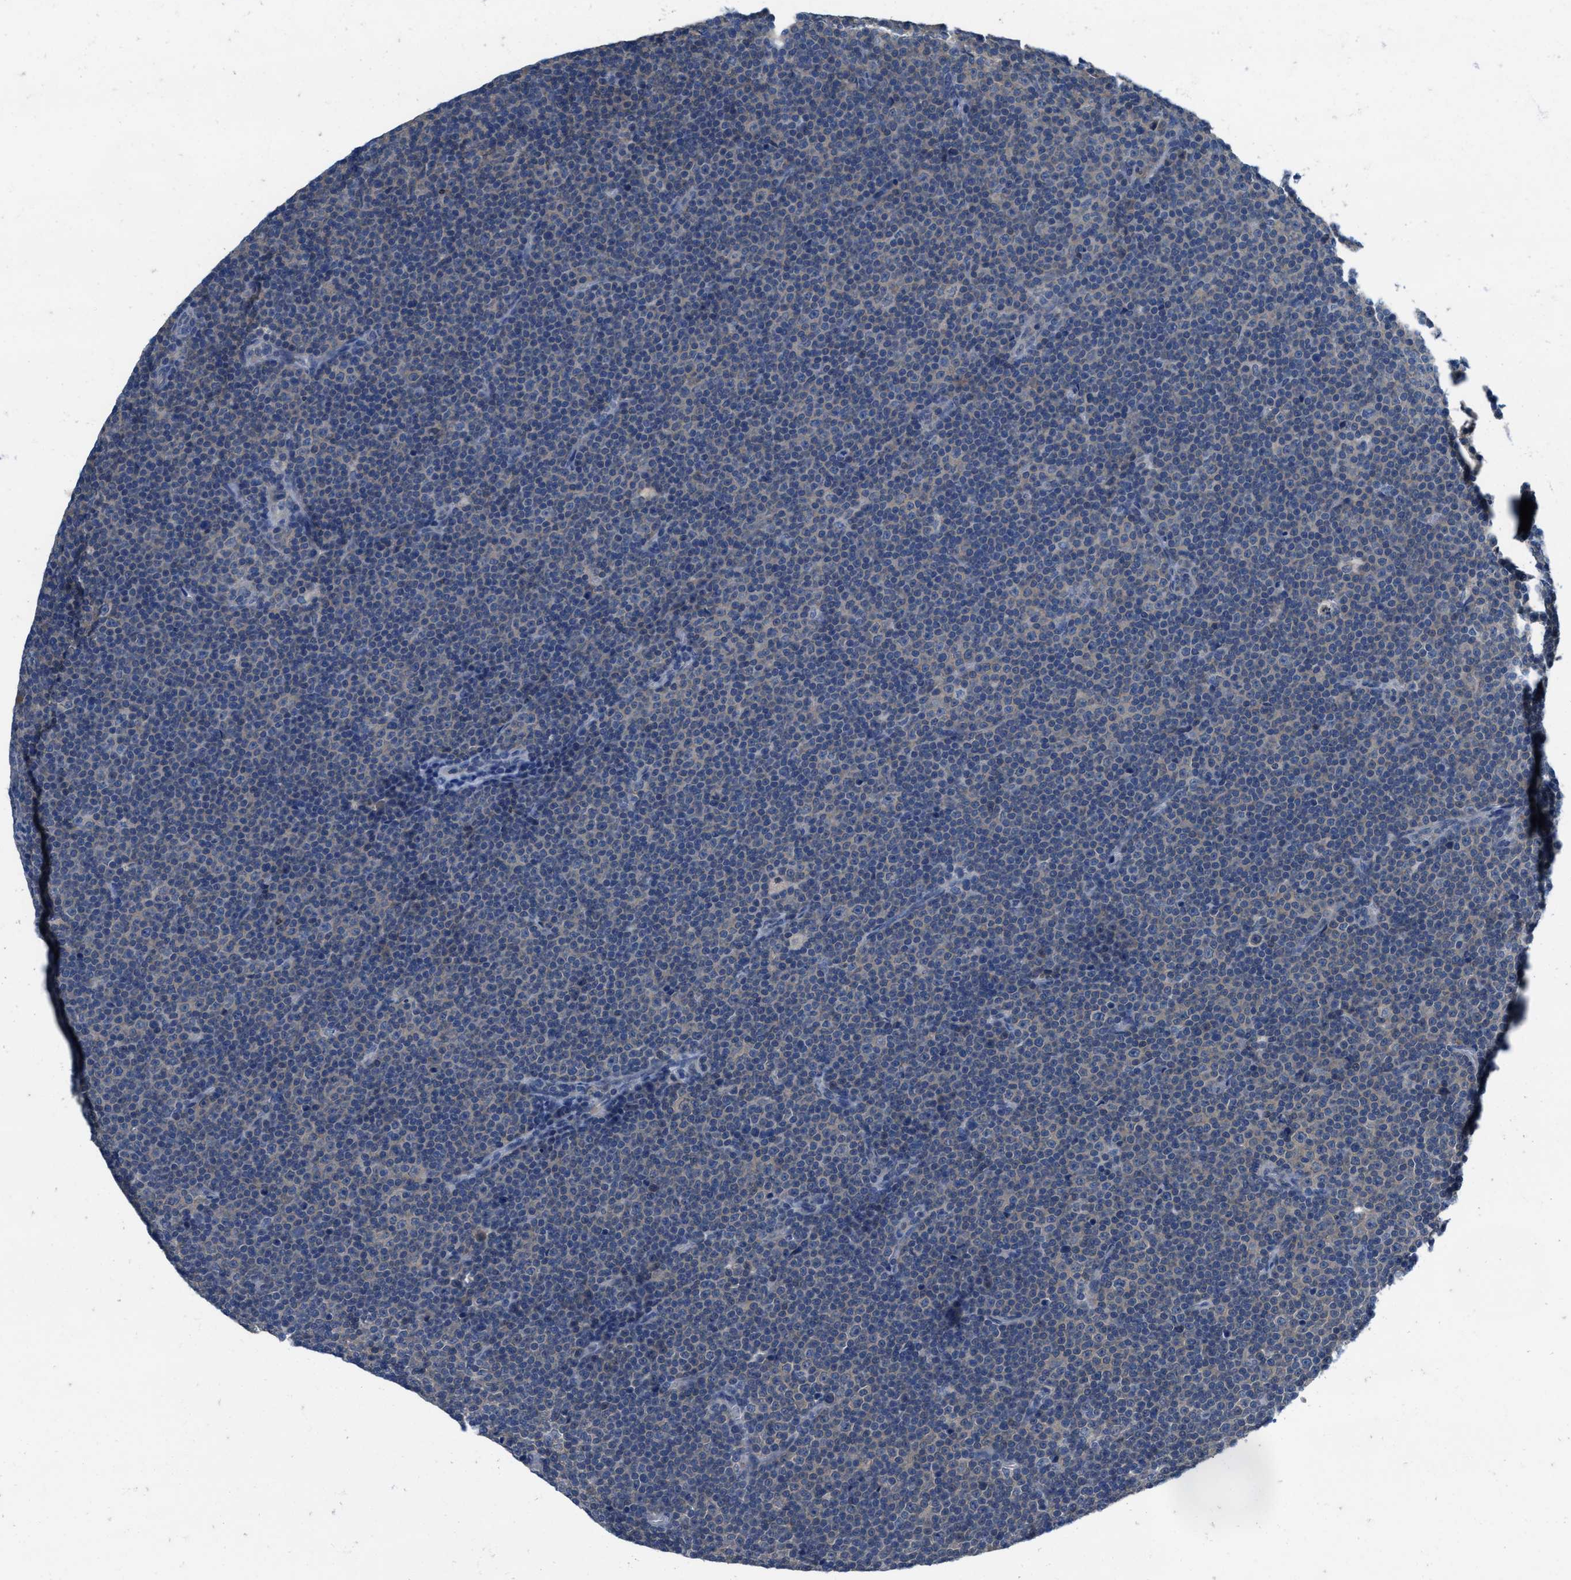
{"staining": {"intensity": "negative", "quantity": "none", "location": "none"}, "tissue": "lymphoma", "cell_type": "Tumor cells", "image_type": "cancer", "snomed": [{"axis": "morphology", "description": "Malignant lymphoma, non-Hodgkin's type, Low grade"}, {"axis": "topography", "description": "Lymph node"}], "caption": "IHC photomicrograph of human lymphoma stained for a protein (brown), which reveals no staining in tumor cells. Nuclei are stained in blue.", "gene": "NUDT5", "patient": {"sex": "female", "age": 67}}